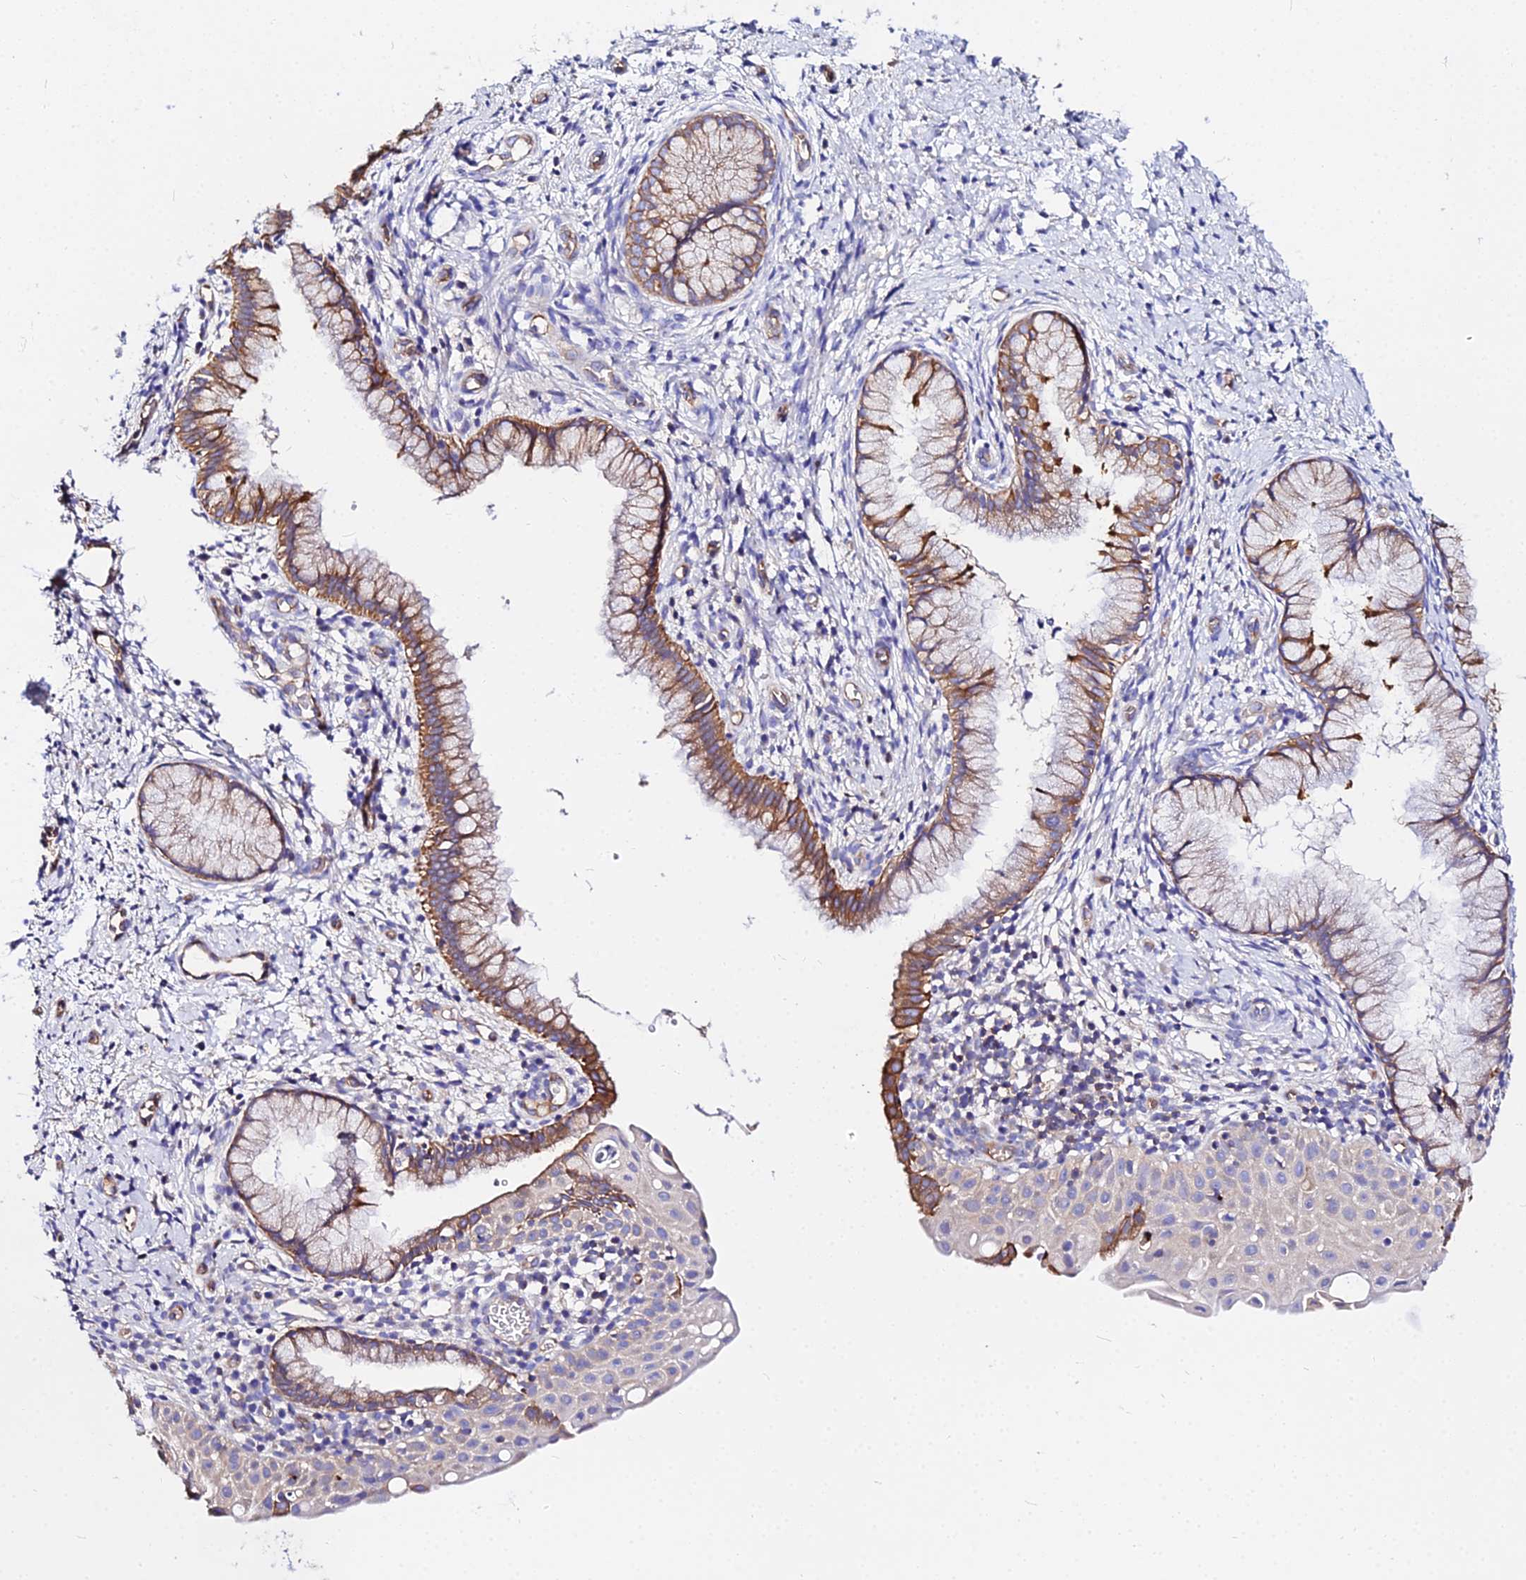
{"staining": {"intensity": "moderate", "quantity": ">75%", "location": "cytoplasmic/membranous"}, "tissue": "cervix", "cell_type": "Glandular cells", "image_type": "normal", "snomed": [{"axis": "morphology", "description": "Normal tissue, NOS"}, {"axis": "topography", "description": "Cervix"}], "caption": "The immunohistochemical stain shows moderate cytoplasmic/membranous staining in glandular cells of normal cervix. The staining is performed using DAB (3,3'-diaminobenzidine) brown chromogen to label protein expression. The nuclei are counter-stained blue using hematoxylin.", "gene": "DAW1", "patient": {"sex": "female", "age": 36}}